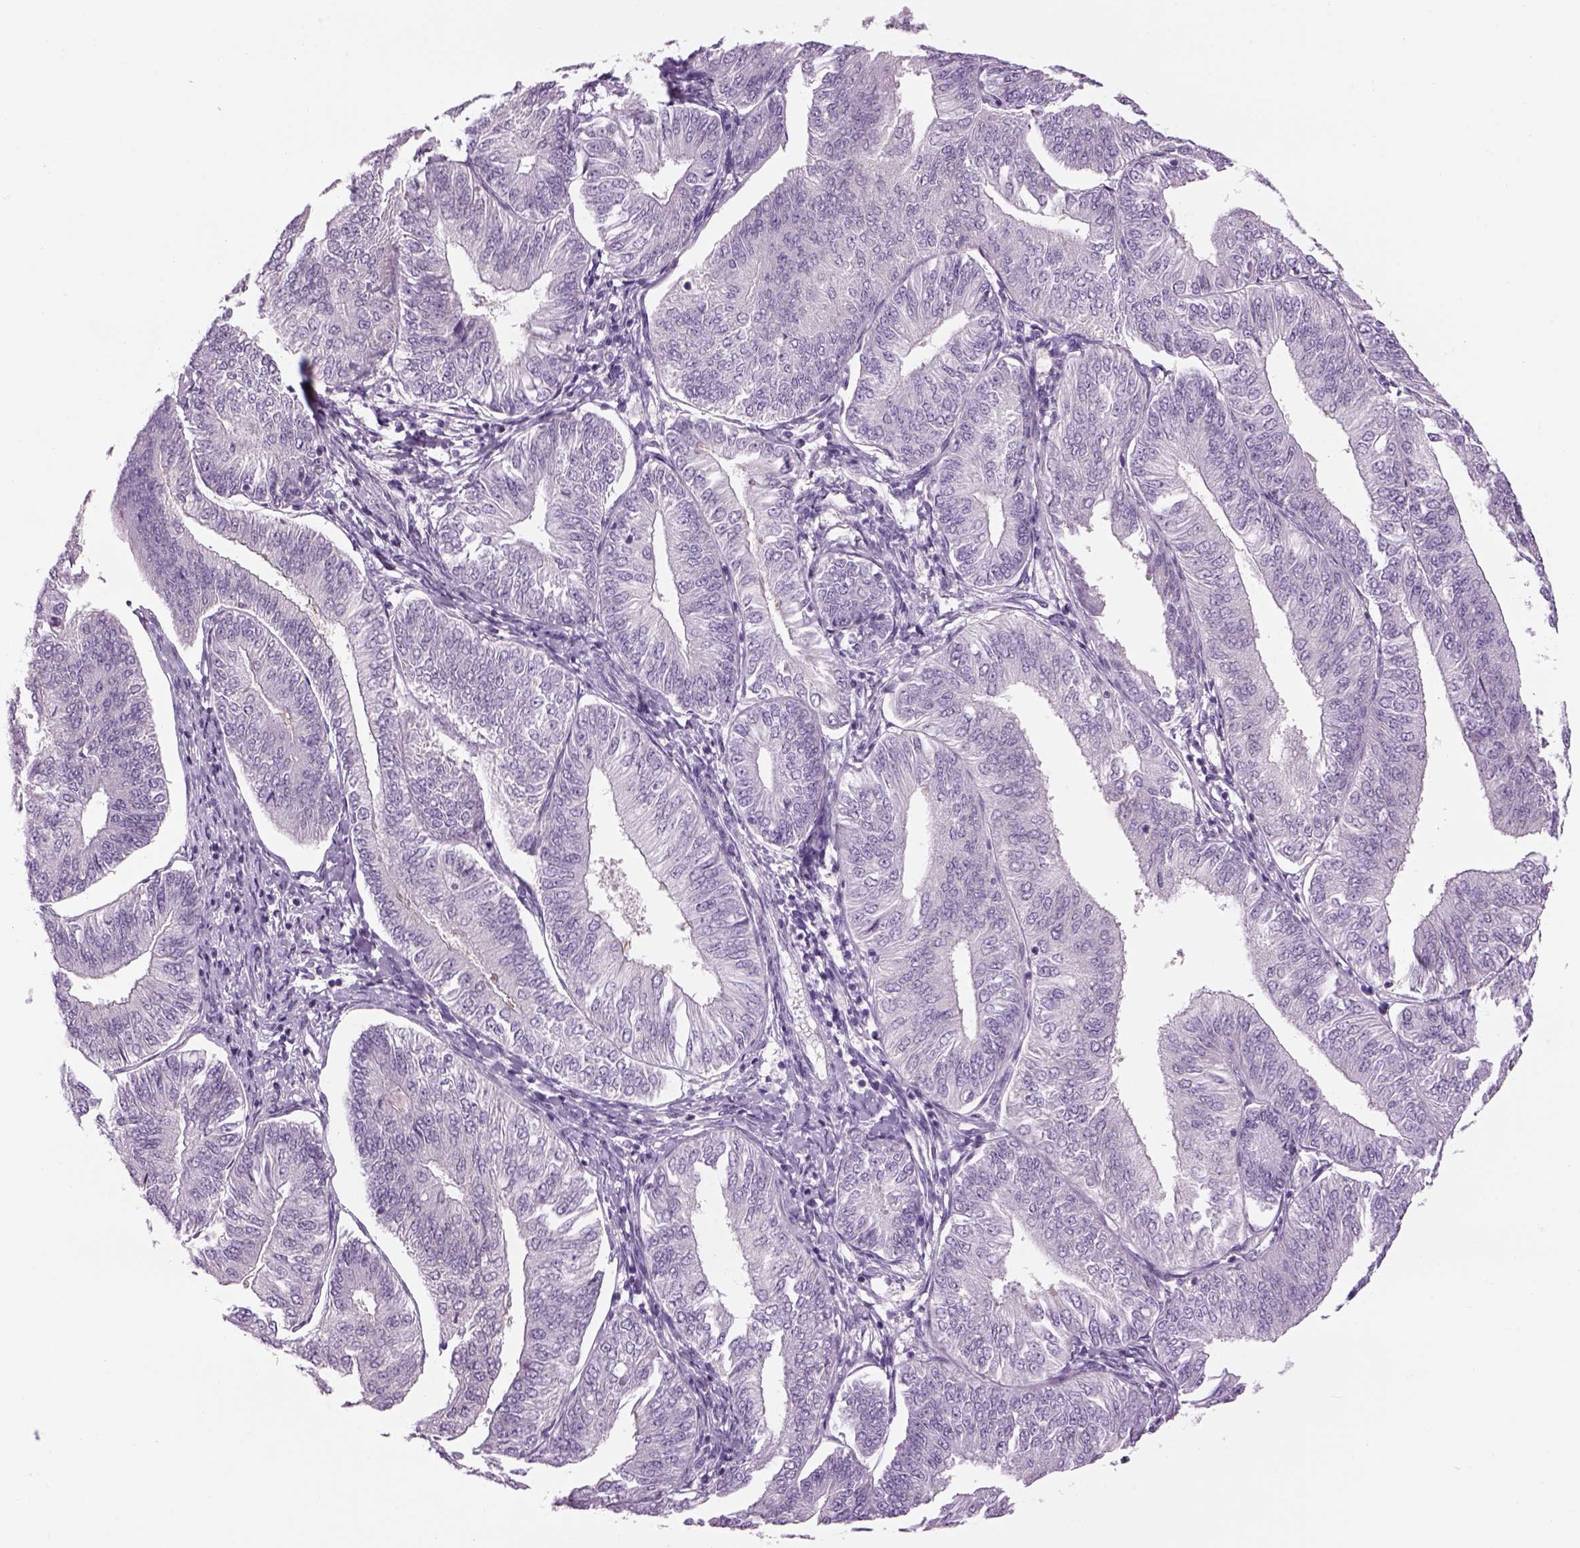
{"staining": {"intensity": "negative", "quantity": "none", "location": "none"}, "tissue": "endometrial cancer", "cell_type": "Tumor cells", "image_type": "cancer", "snomed": [{"axis": "morphology", "description": "Adenocarcinoma, NOS"}, {"axis": "topography", "description": "Endometrium"}], "caption": "IHC photomicrograph of neoplastic tissue: endometrial cancer stained with DAB (3,3'-diaminobenzidine) displays no significant protein expression in tumor cells. The staining was performed using DAB to visualize the protein expression in brown, while the nuclei were stained in blue with hematoxylin (Magnification: 20x).", "gene": "MDH1B", "patient": {"sex": "female", "age": 58}}